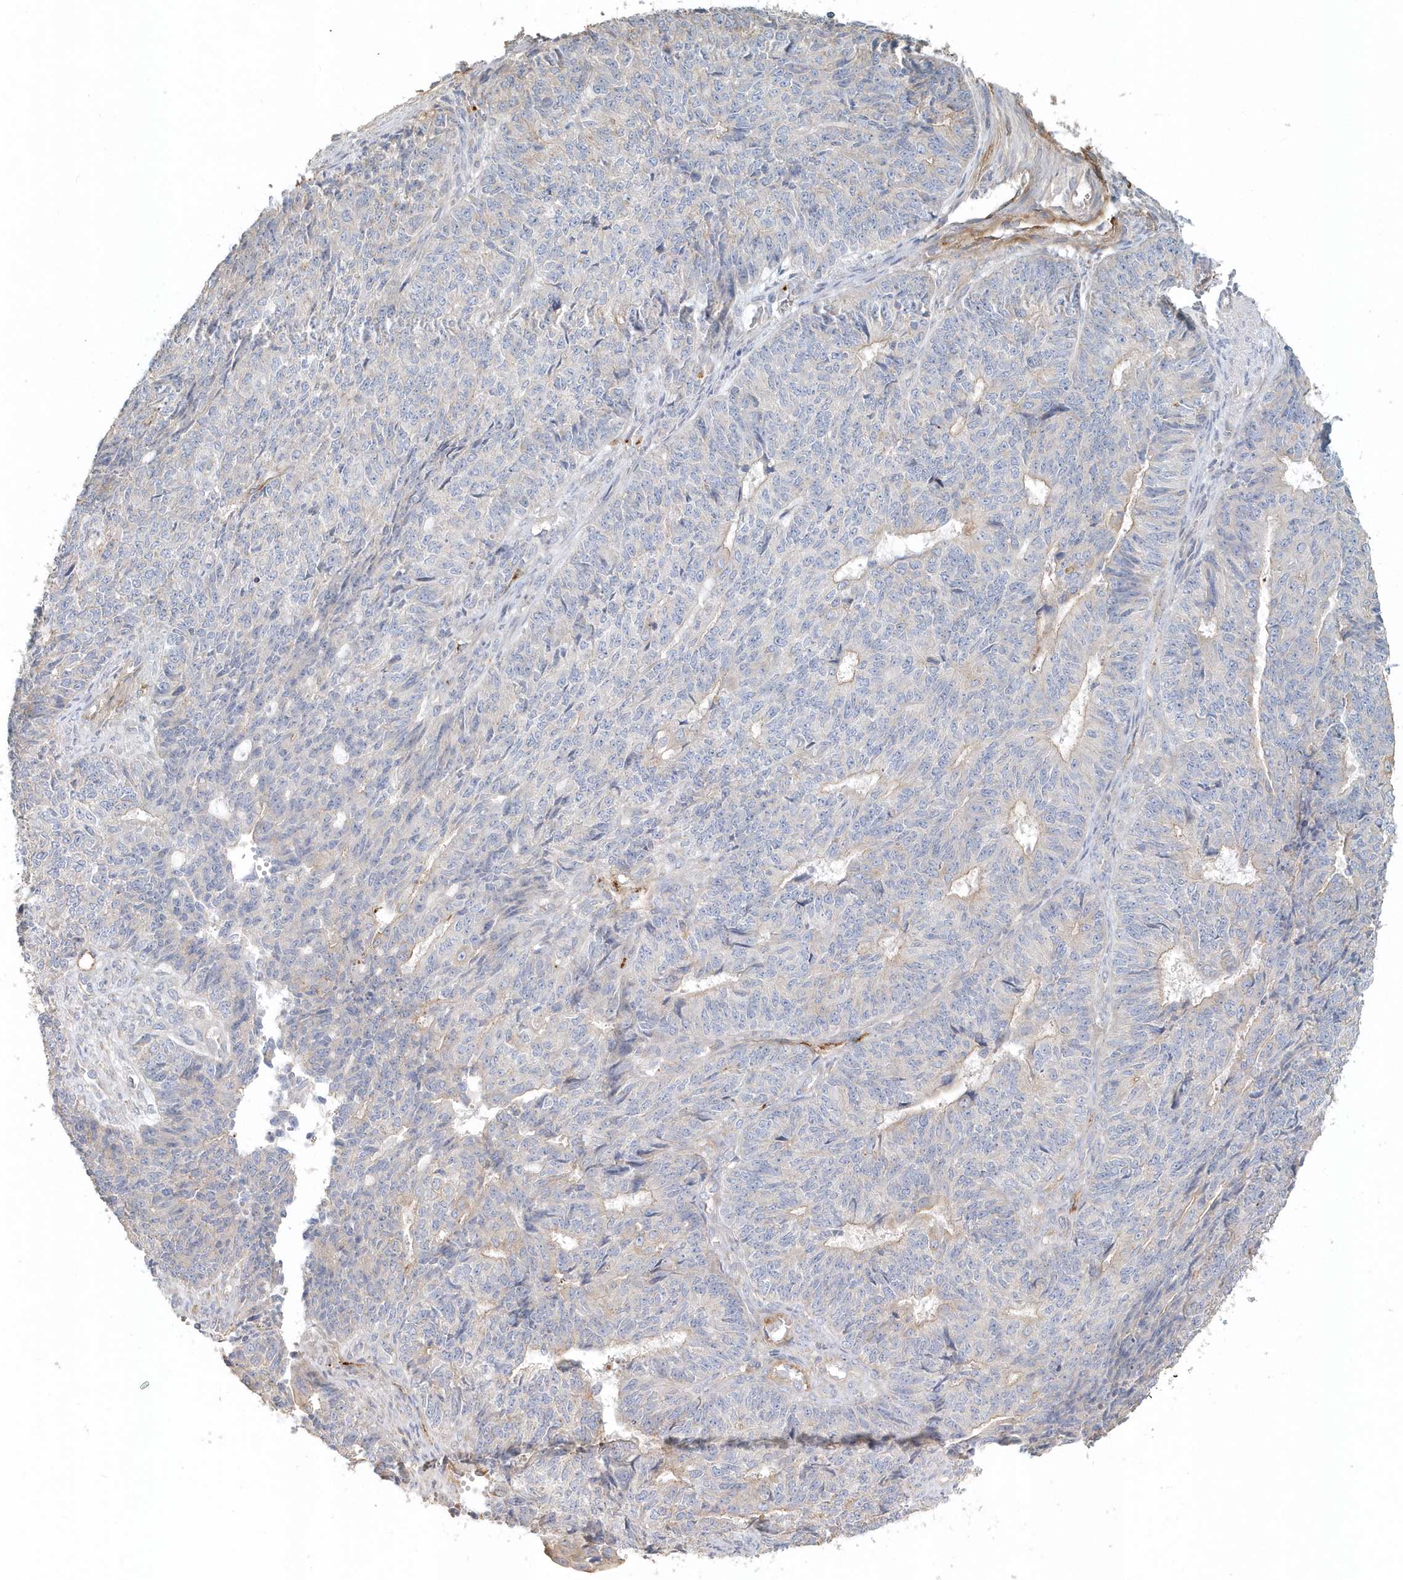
{"staining": {"intensity": "negative", "quantity": "none", "location": "none"}, "tissue": "endometrial cancer", "cell_type": "Tumor cells", "image_type": "cancer", "snomed": [{"axis": "morphology", "description": "Adenocarcinoma, NOS"}, {"axis": "topography", "description": "Endometrium"}], "caption": "A histopathology image of human adenocarcinoma (endometrial) is negative for staining in tumor cells.", "gene": "MMRN1", "patient": {"sex": "female", "age": 32}}